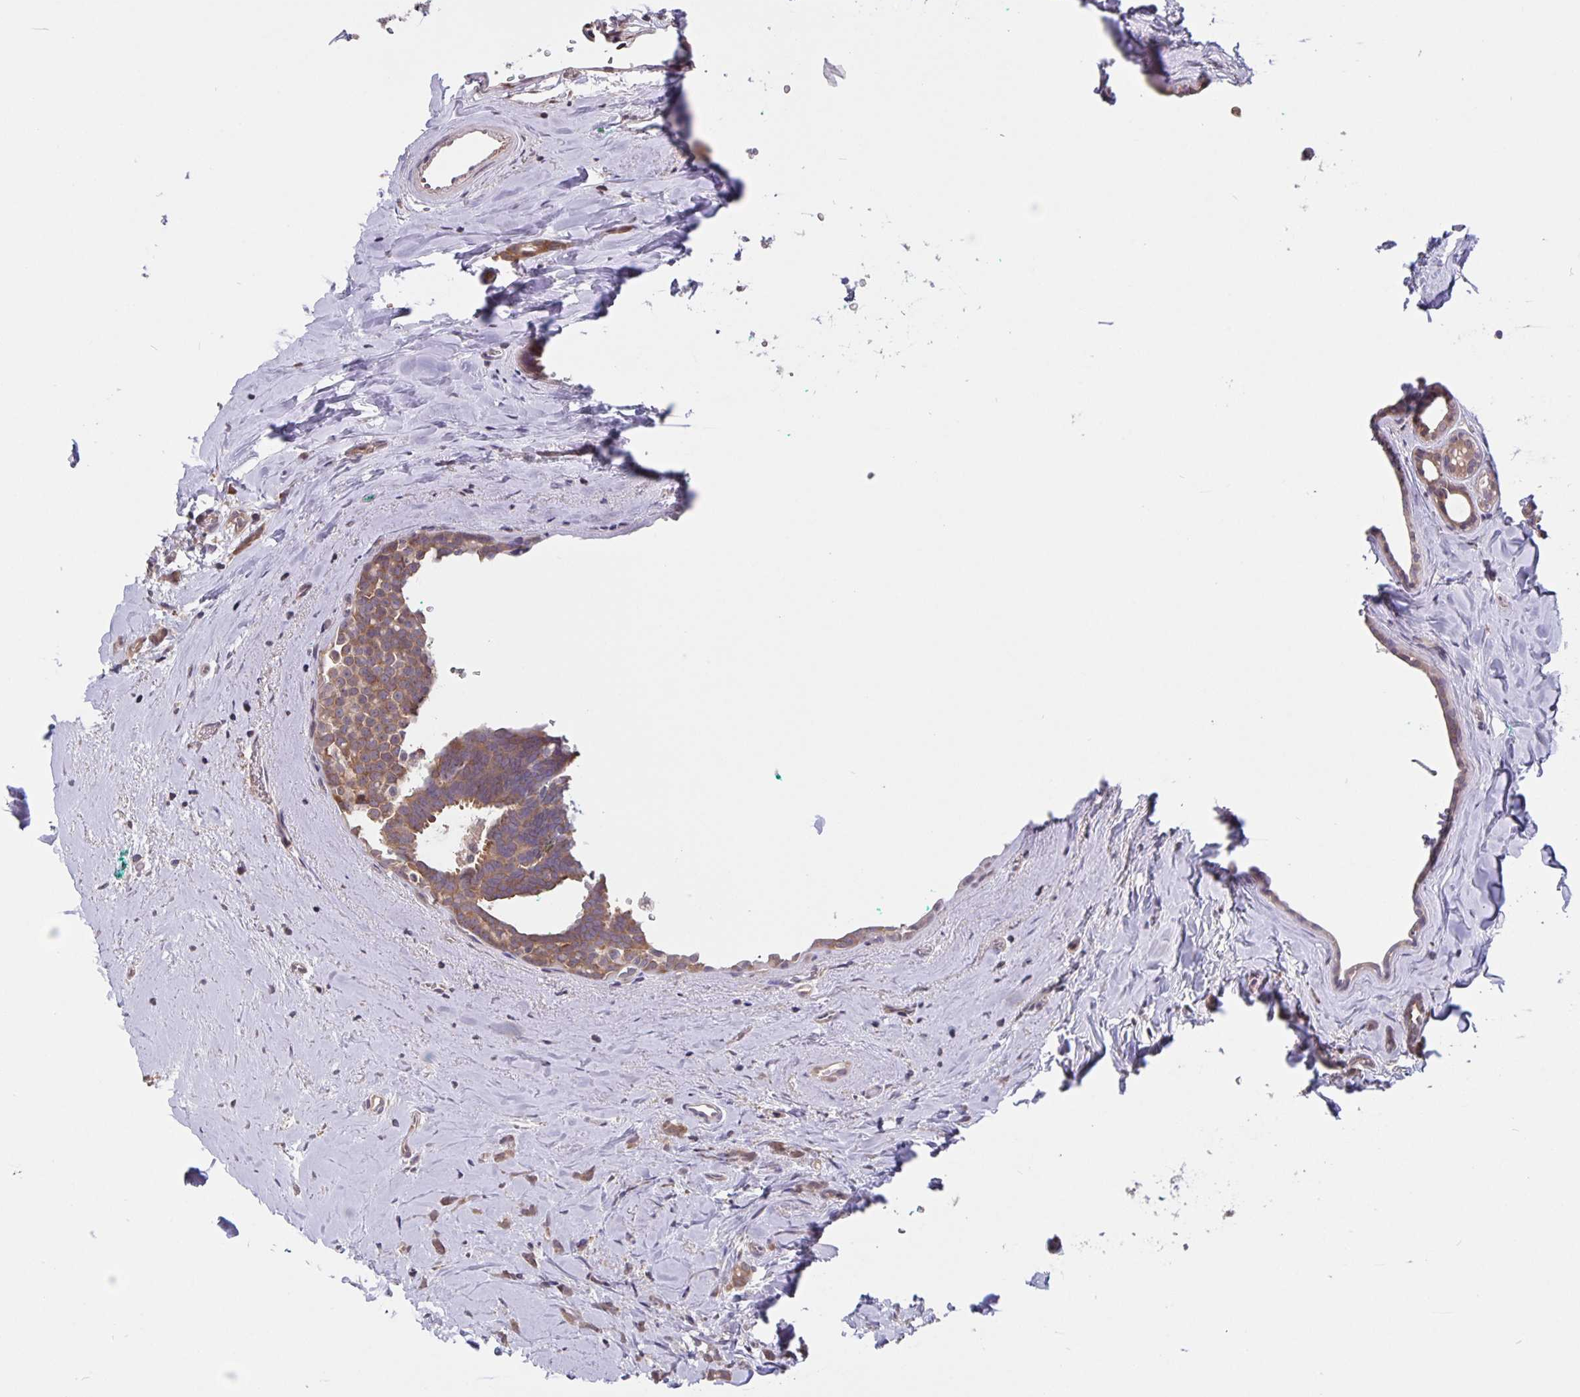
{"staining": {"intensity": "moderate", "quantity": ">75%", "location": "cytoplasmic/membranous"}, "tissue": "breast cancer", "cell_type": "Tumor cells", "image_type": "cancer", "snomed": [{"axis": "morphology", "description": "Intraductal carcinoma, in situ"}, {"axis": "morphology", "description": "Duct carcinoma"}, {"axis": "morphology", "description": "Lobular carcinoma, in situ"}, {"axis": "topography", "description": "Breast"}], "caption": "About >75% of tumor cells in intraductal carcinoma,  in situ (breast) reveal moderate cytoplasmic/membranous protein staining as visualized by brown immunohistochemical staining.", "gene": "FEM1C", "patient": {"sex": "female", "age": 44}}